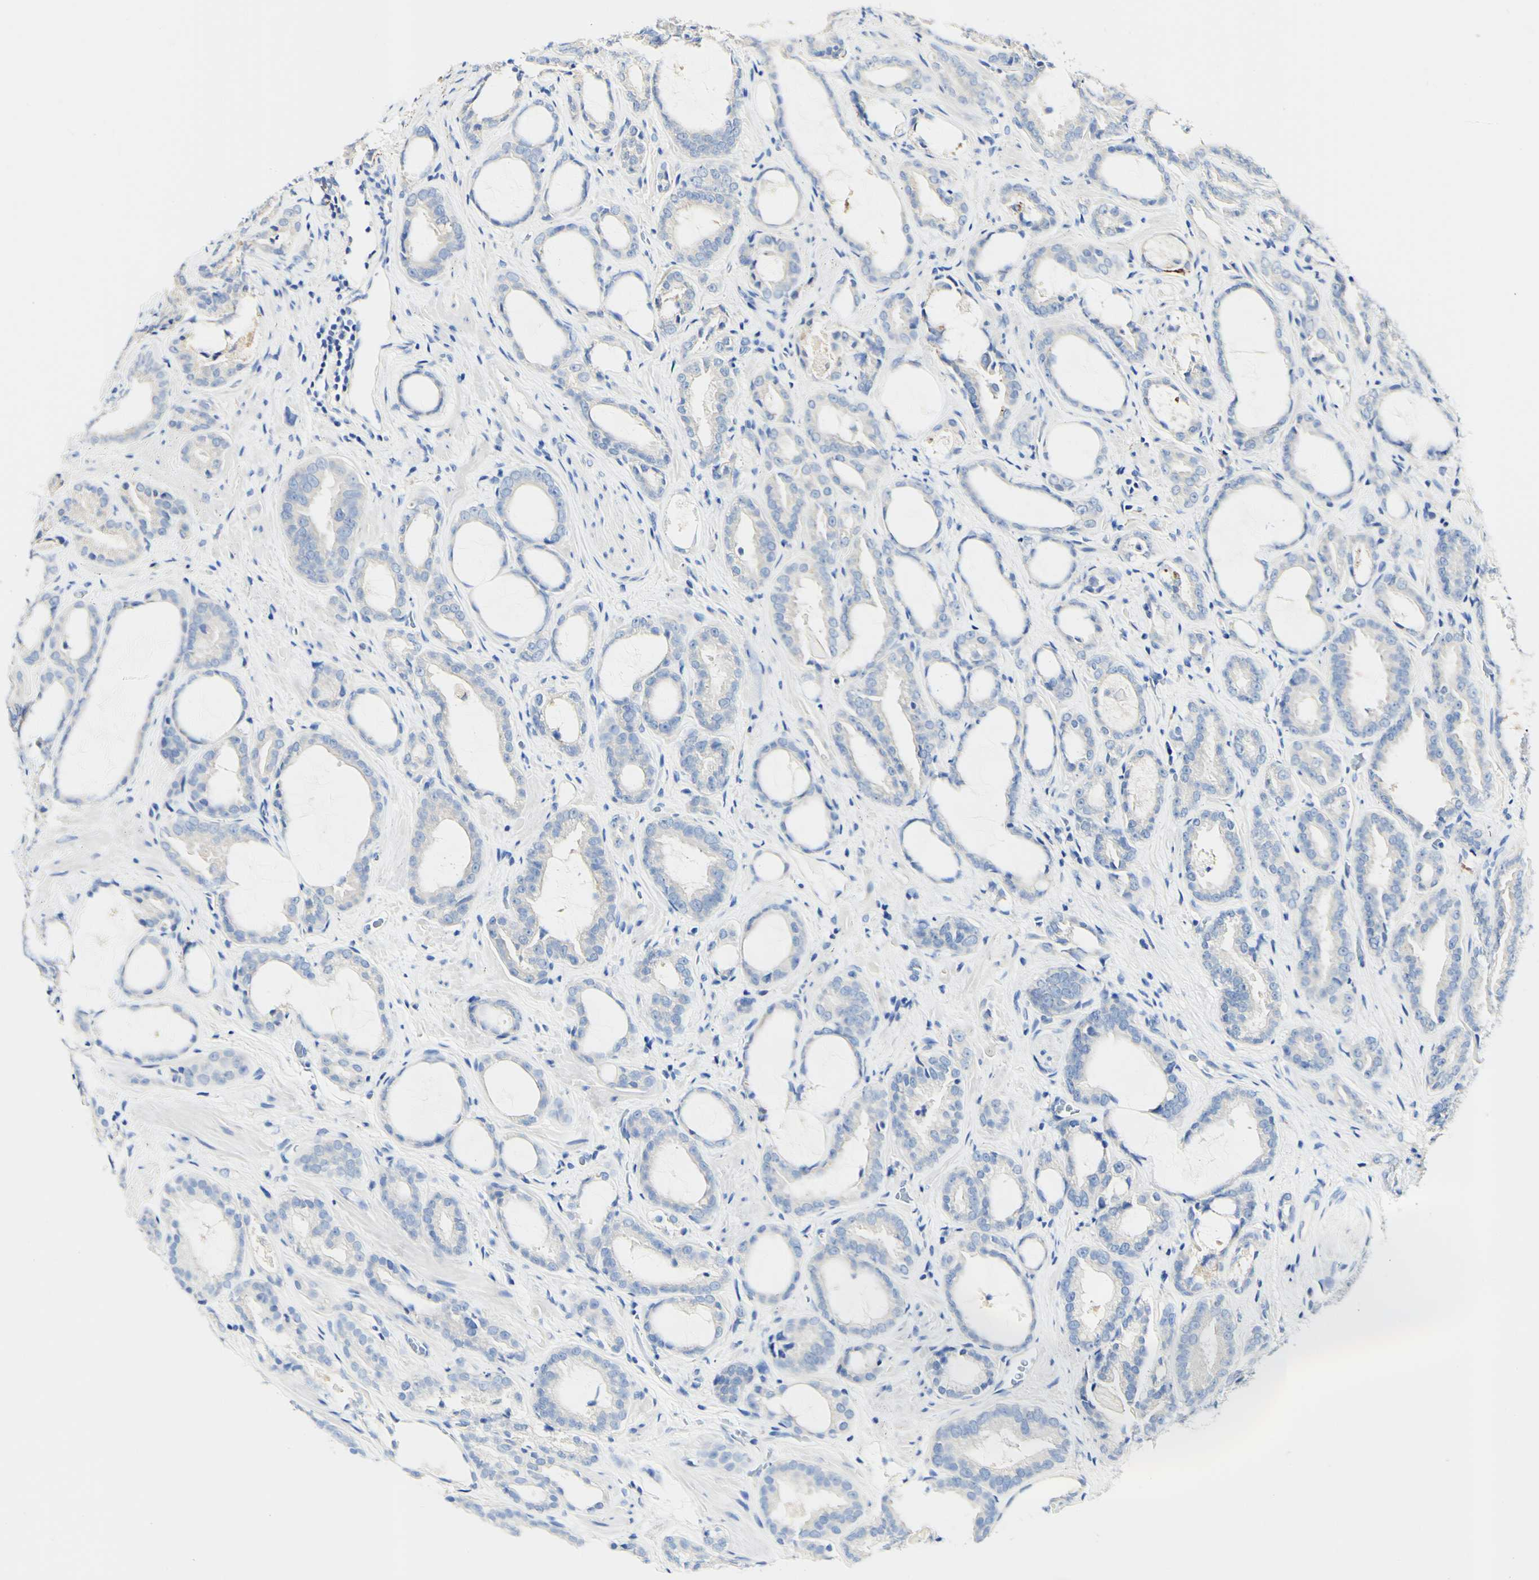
{"staining": {"intensity": "negative", "quantity": "none", "location": "none"}, "tissue": "prostate cancer", "cell_type": "Tumor cells", "image_type": "cancer", "snomed": [{"axis": "morphology", "description": "Adenocarcinoma, Low grade"}, {"axis": "topography", "description": "Prostate"}], "caption": "Immunohistochemistry image of neoplastic tissue: prostate adenocarcinoma (low-grade) stained with DAB demonstrates no significant protein positivity in tumor cells. (Stains: DAB (3,3'-diaminobenzidine) immunohistochemistry (IHC) with hematoxylin counter stain, Microscopy: brightfield microscopy at high magnification).", "gene": "FGF4", "patient": {"sex": "male", "age": 60}}